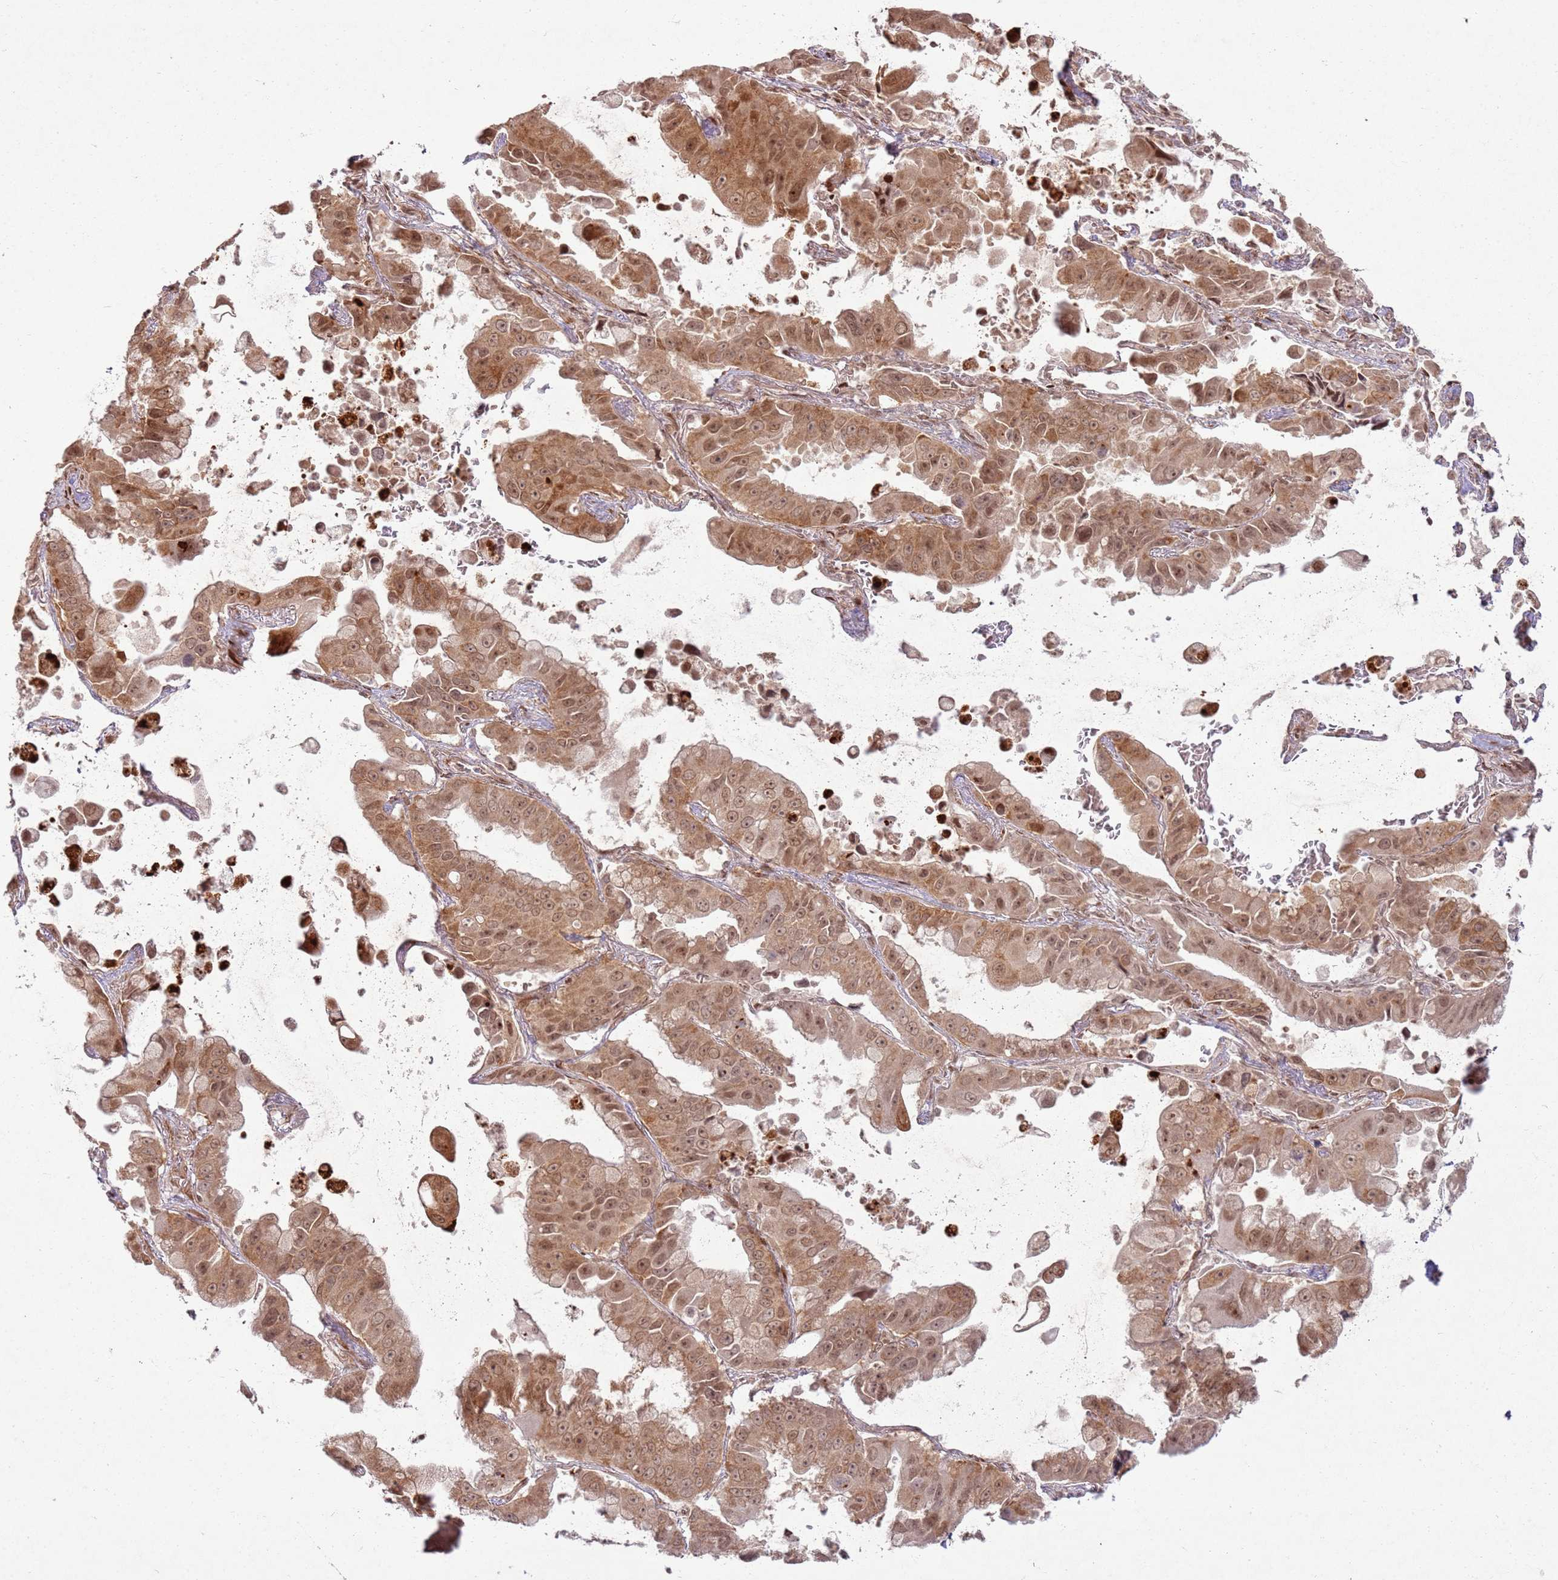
{"staining": {"intensity": "moderate", "quantity": ">75%", "location": "cytoplasmic/membranous,nuclear"}, "tissue": "lung cancer", "cell_type": "Tumor cells", "image_type": "cancer", "snomed": [{"axis": "morphology", "description": "Adenocarcinoma, NOS"}, {"axis": "topography", "description": "Lung"}], "caption": "Tumor cells display medium levels of moderate cytoplasmic/membranous and nuclear staining in about >75% of cells in human lung cancer (adenocarcinoma).", "gene": "KLHL36", "patient": {"sex": "male", "age": 64}}